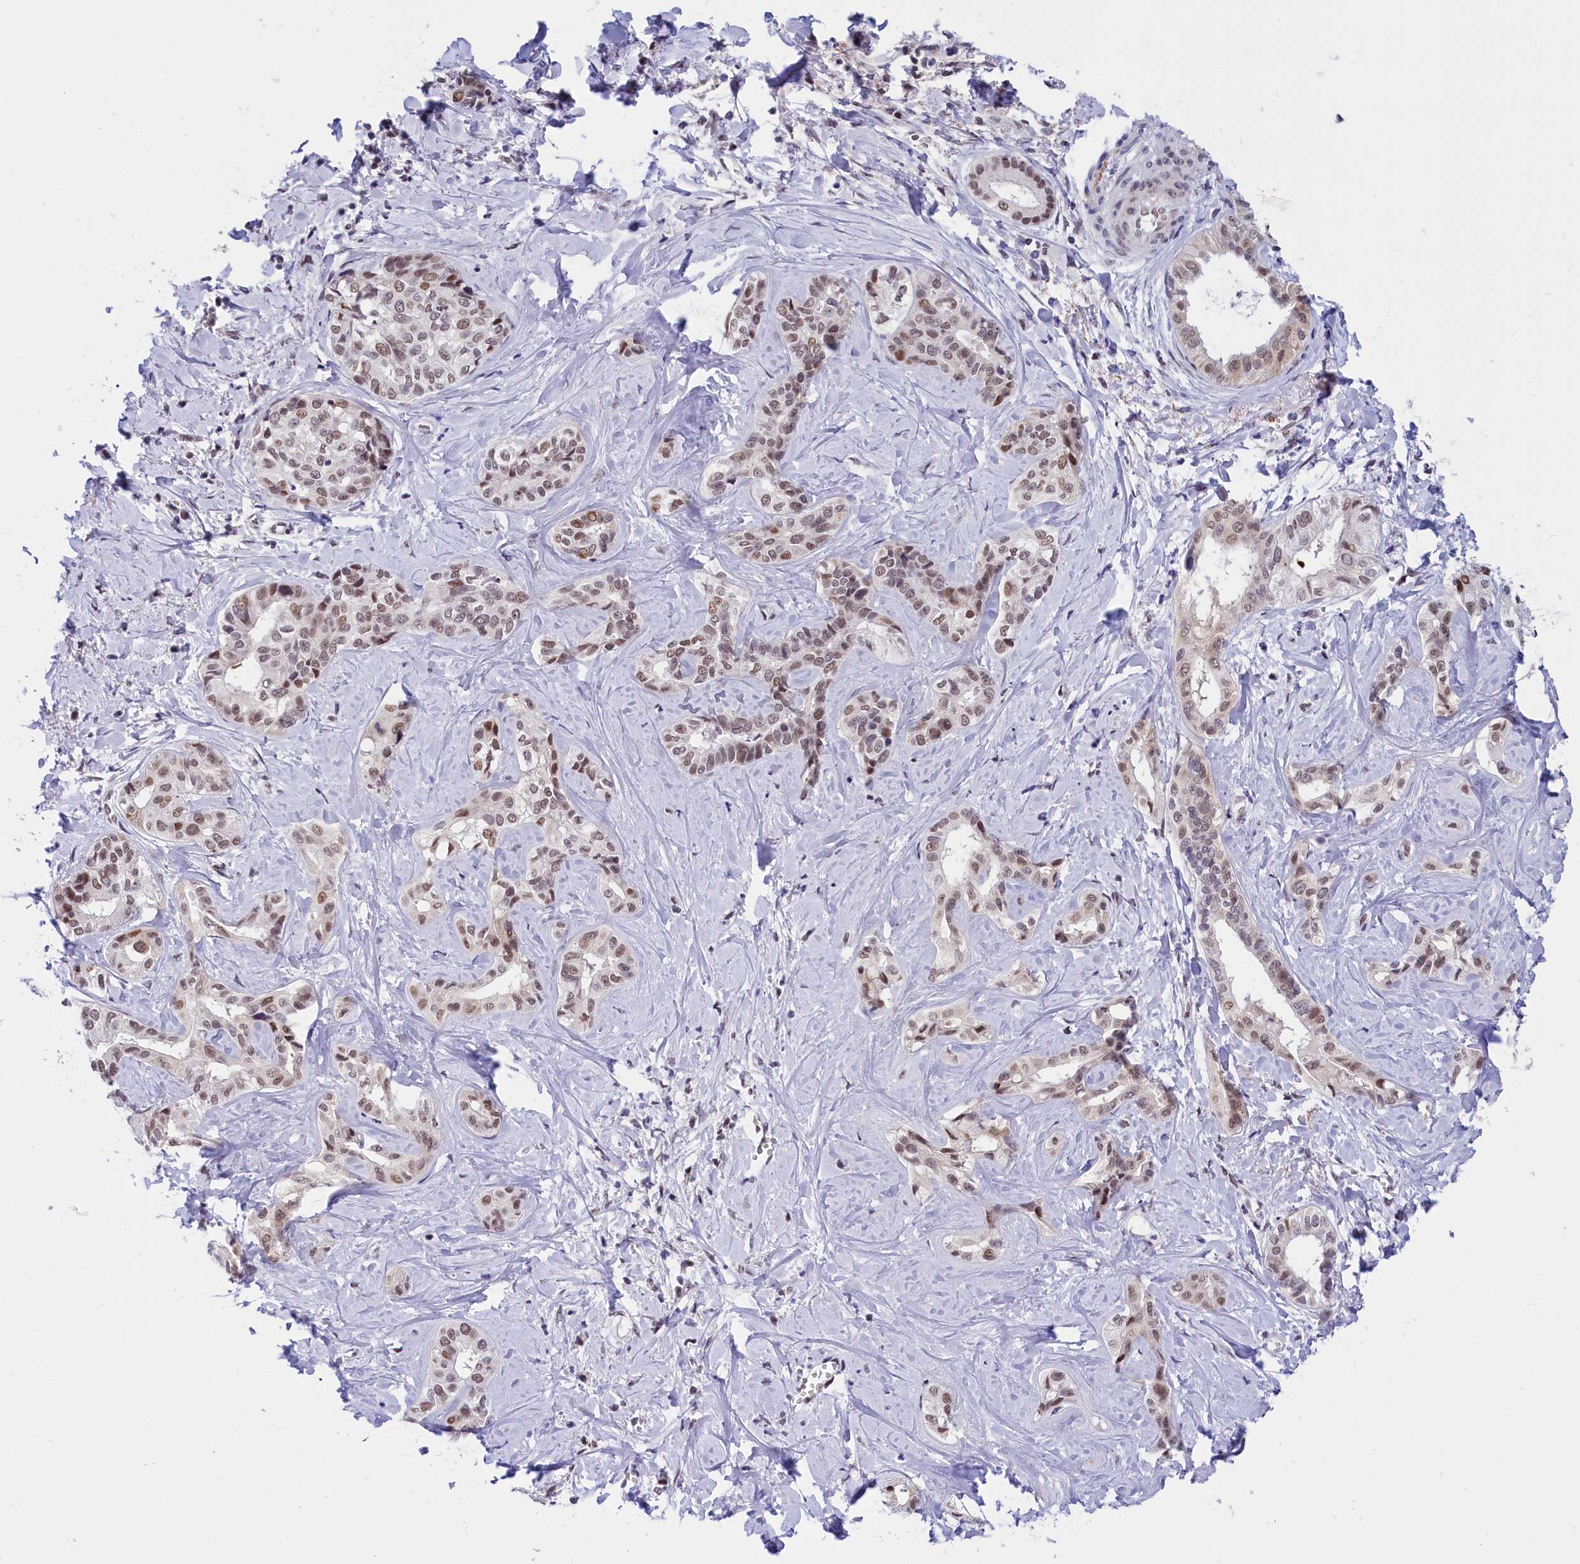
{"staining": {"intensity": "weak", "quantity": ">75%", "location": "nuclear"}, "tissue": "liver cancer", "cell_type": "Tumor cells", "image_type": "cancer", "snomed": [{"axis": "morphology", "description": "Cholangiocarcinoma"}, {"axis": "topography", "description": "Liver"}], "caption": "IHC photomicrograph of human cholangiocarcinoma (liver) stained for a protein (brown), which shows low levels of weak nuclear expression in approximately >75% of tumor cells.", "gene": "CDYL2", "patient": {"sex": "female", "age": 77}}